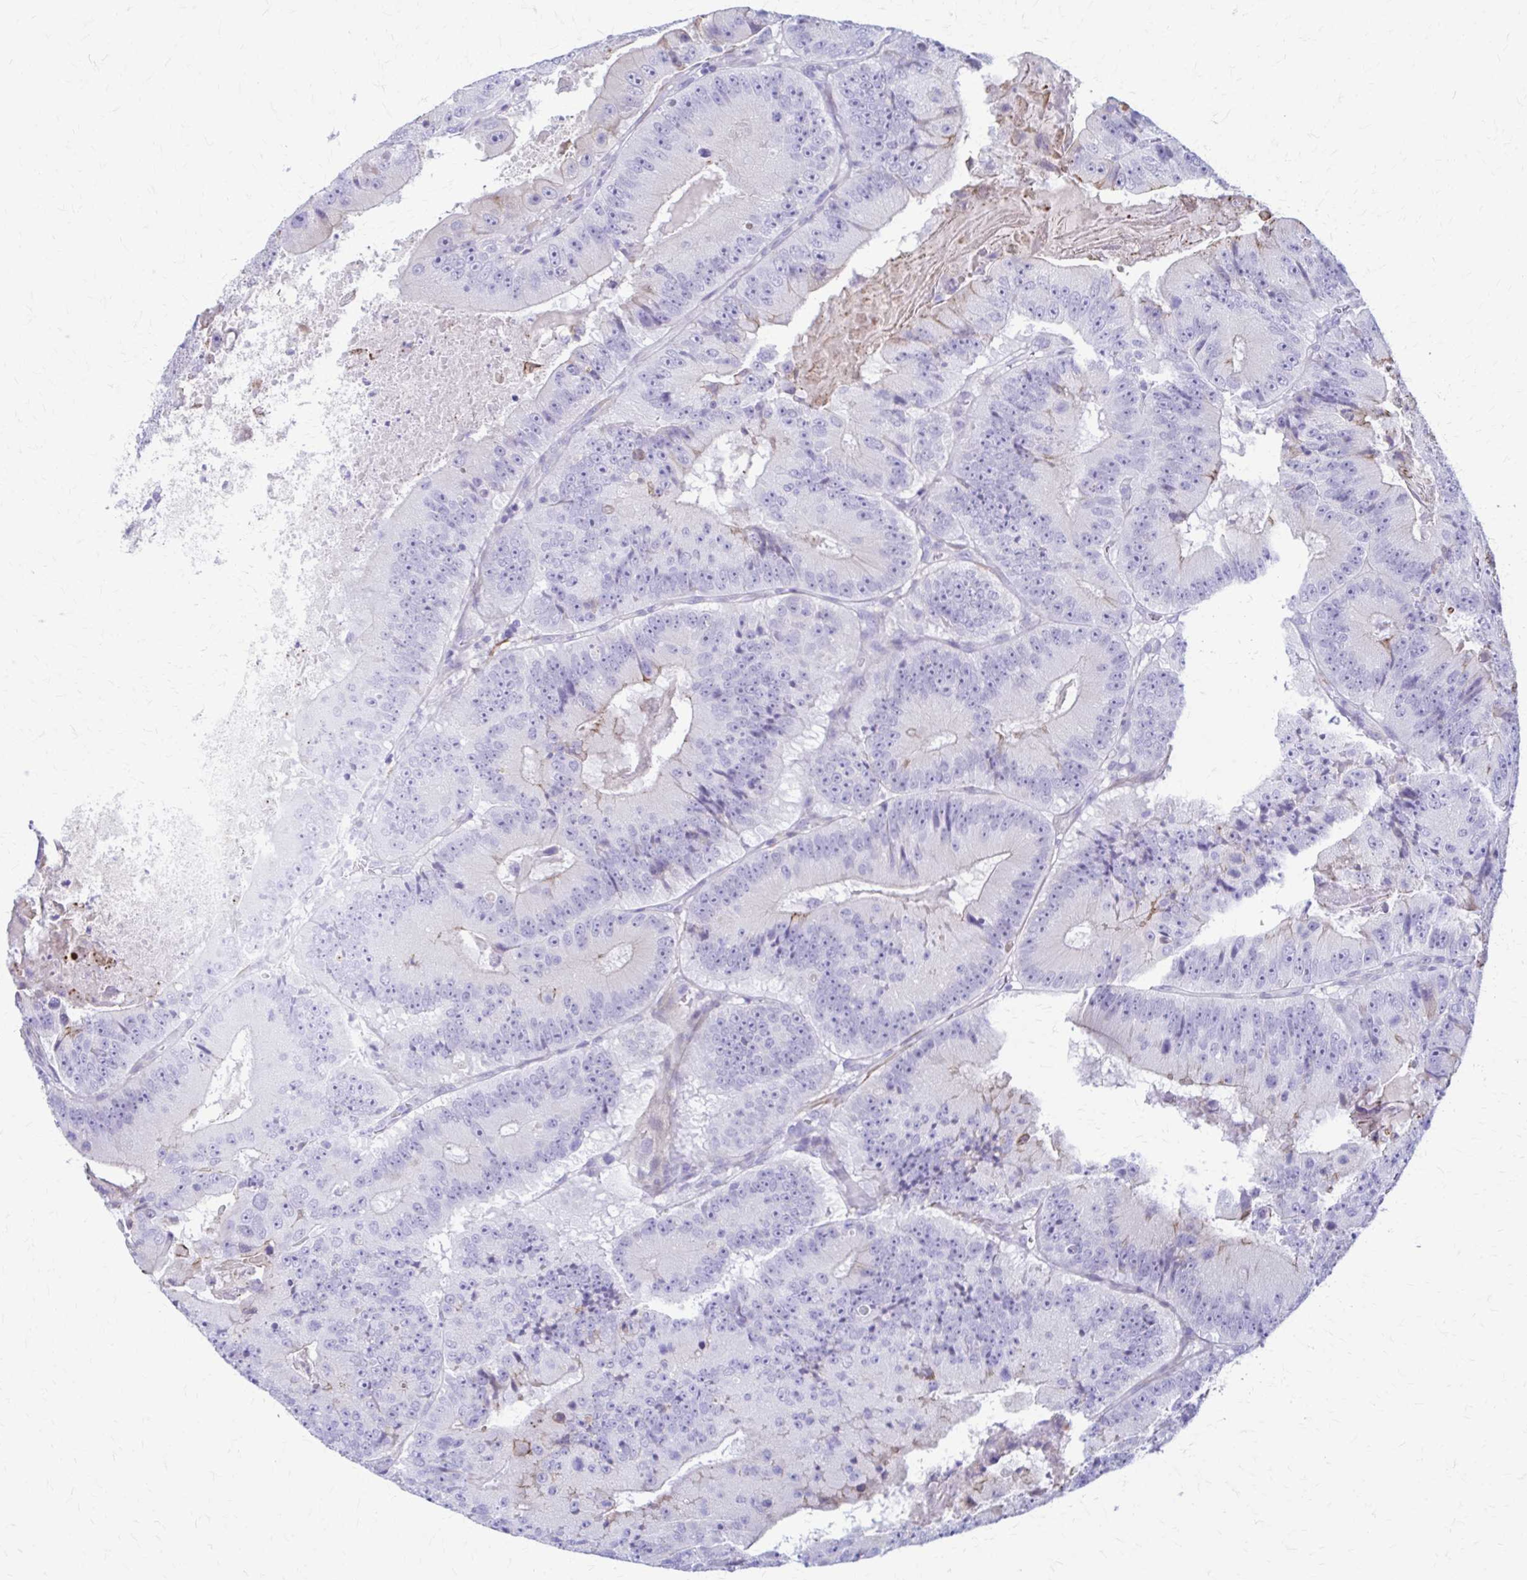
{"staining": {"intensity": "negative", "quantity": "none", "location": "none"}, "tissue": "colorectal cancer", "cell_type": "Tumor cells", "image_type": "cancer", "snomed": [{"axis": "morphology", "description": "Adenocarcinoma, NOS"}, {"axis": "topography", "description": "Colon"}], "caption": "This image is of adenocarcinoma (colorectal) stained with immunohistochemistry to label a protein in brown with the nuclei are counter-stained blue. There is no positivity in tumor cells.", "gene": "DSP", "patient": {"sex": "female", "age": 86}}